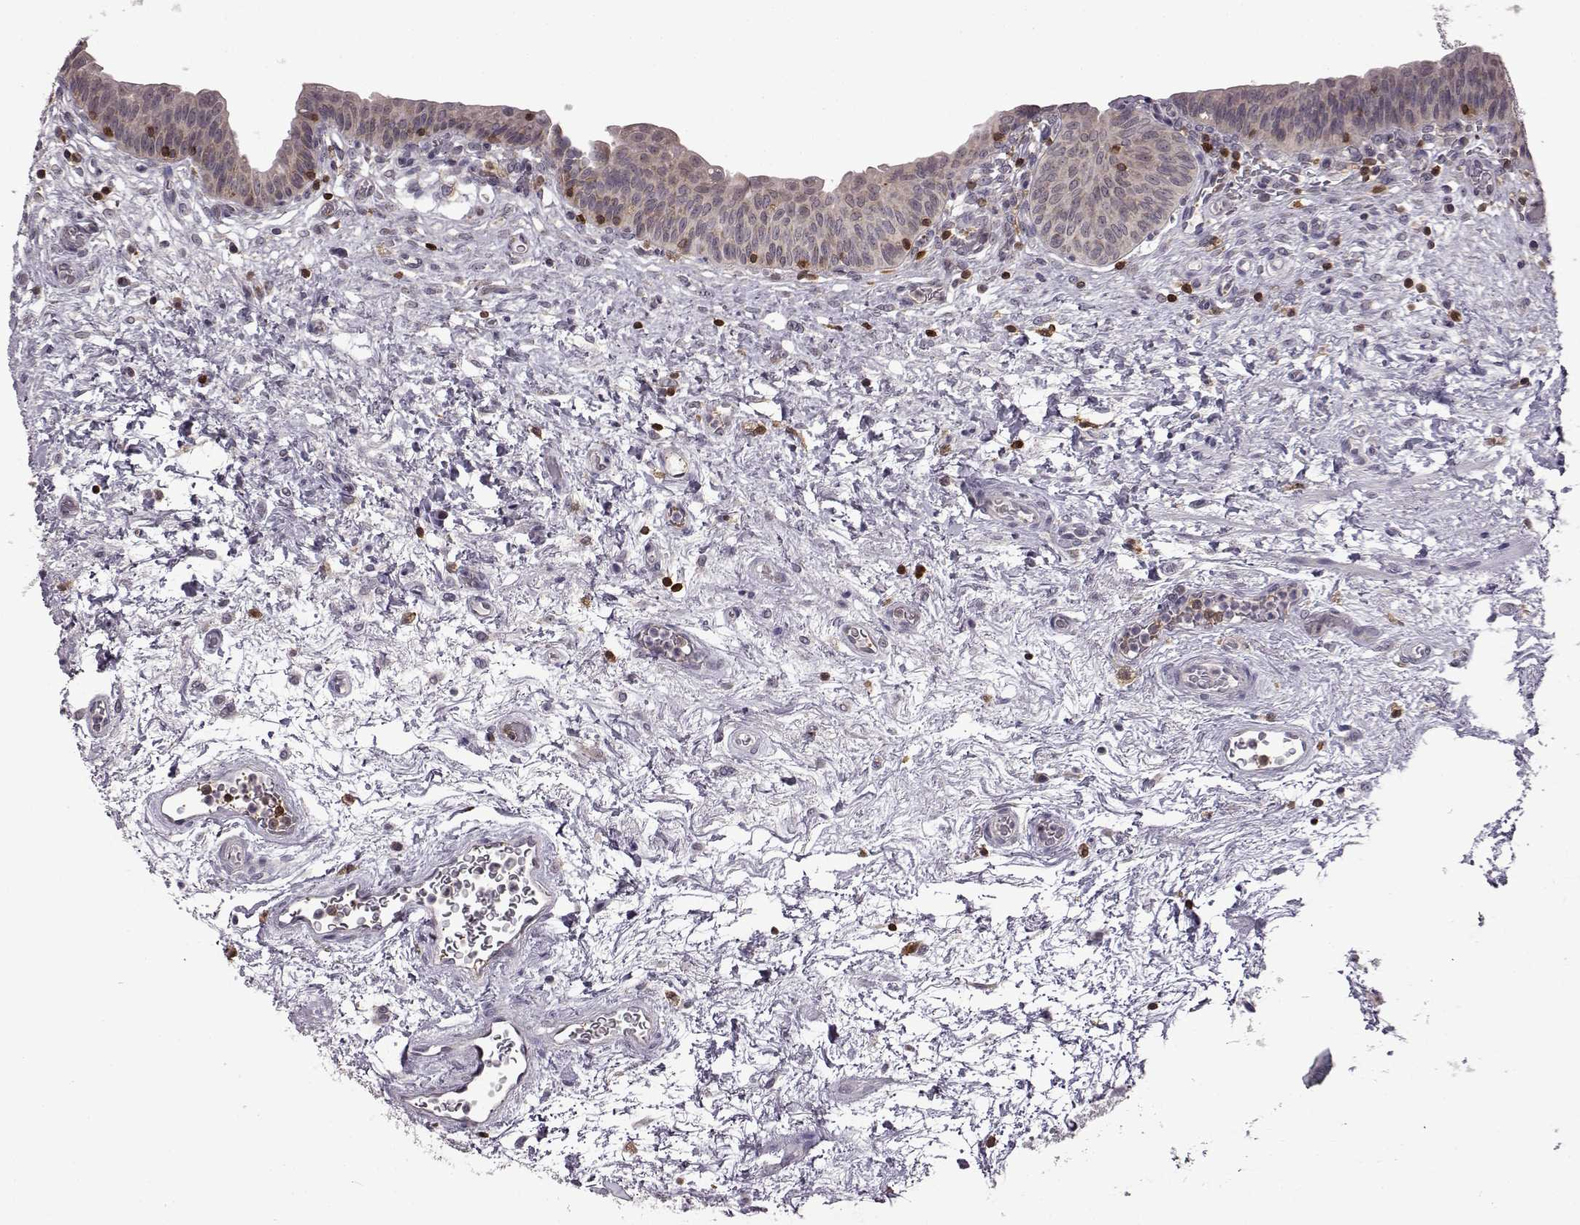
{"staining": {"intensity": "negative", "quantity": "none", "location": "none"}, "tissue": "urinary bladder", "cell_type": "Urothelial cells", "image_type": "normal", "snomed": [{"axis": "morphology", "description": "Normal tissue, NOS"}, {"axis": "topography", "description": "Urinary bladder"}], "caption": "Histopathology image shows no significant protein positivity in urothelial cells of unremarkable urinary bladder. (DAB (3,3'-diaminobenzidine) IHC visualized using brightfield microscopy, high magnification).", "gene": "DOK2", "patient": {"sex": "male", "age": 69}}